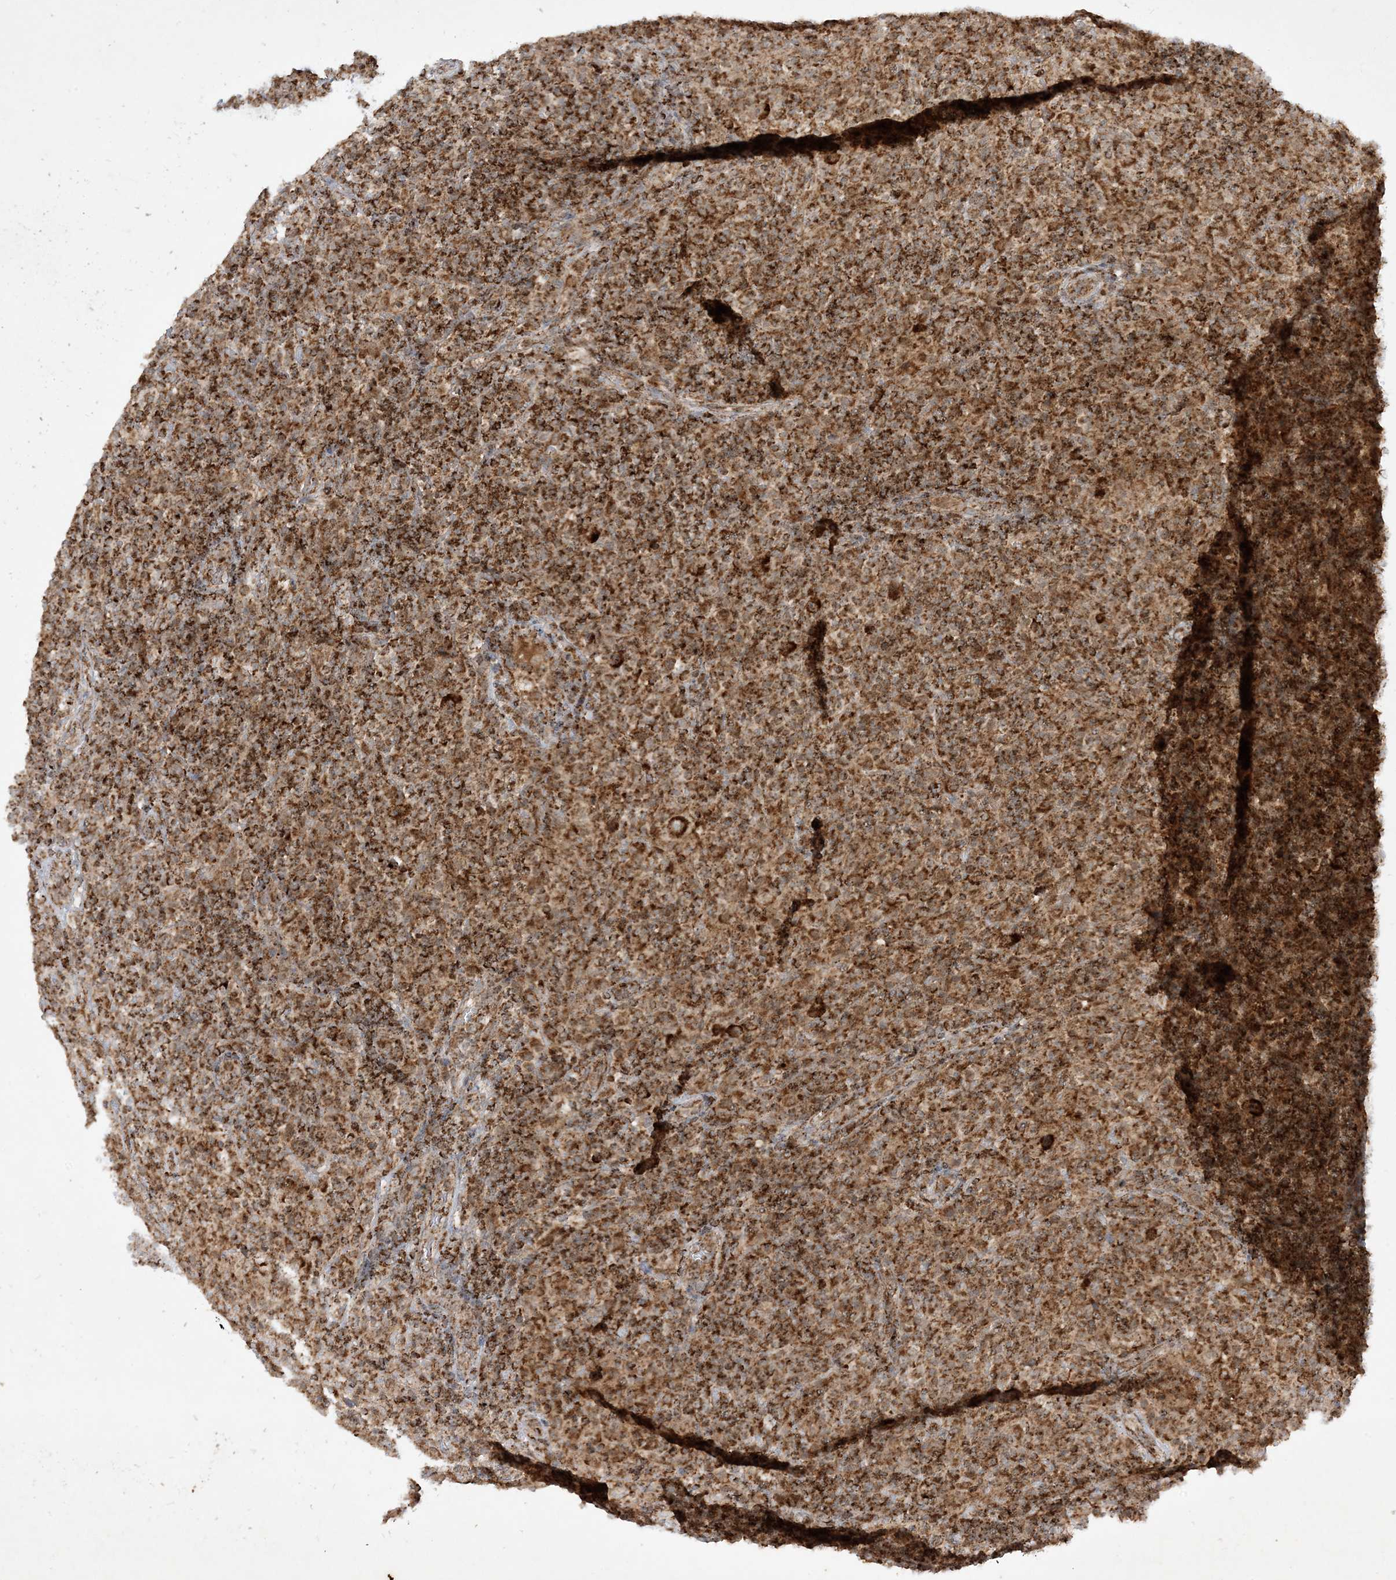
{"staining": {"intensity": "strong", "quantity": ">75%", "location": "cytoplasmic/membranous"}, "tissue": "lymphoma", "cell_type": "Tumor cells", "image_type": "cancer", "snomed": [{"axis": "morphology", "description": "Hodgkin's disease, NOS"}, {"axis": "topography", "description": "Lymph node"}], "caption": "This histopathology image exhibits lymphoma stained with immunohistochemistry (IHC) to label a protein in brown. The cytoplasmic/membranous of tumor cells show strong positivity for the protein. Nuclei are counter-stained blue.", "gene": "NDUFAF3", "patient": {"sex": "male", "age": 70}}